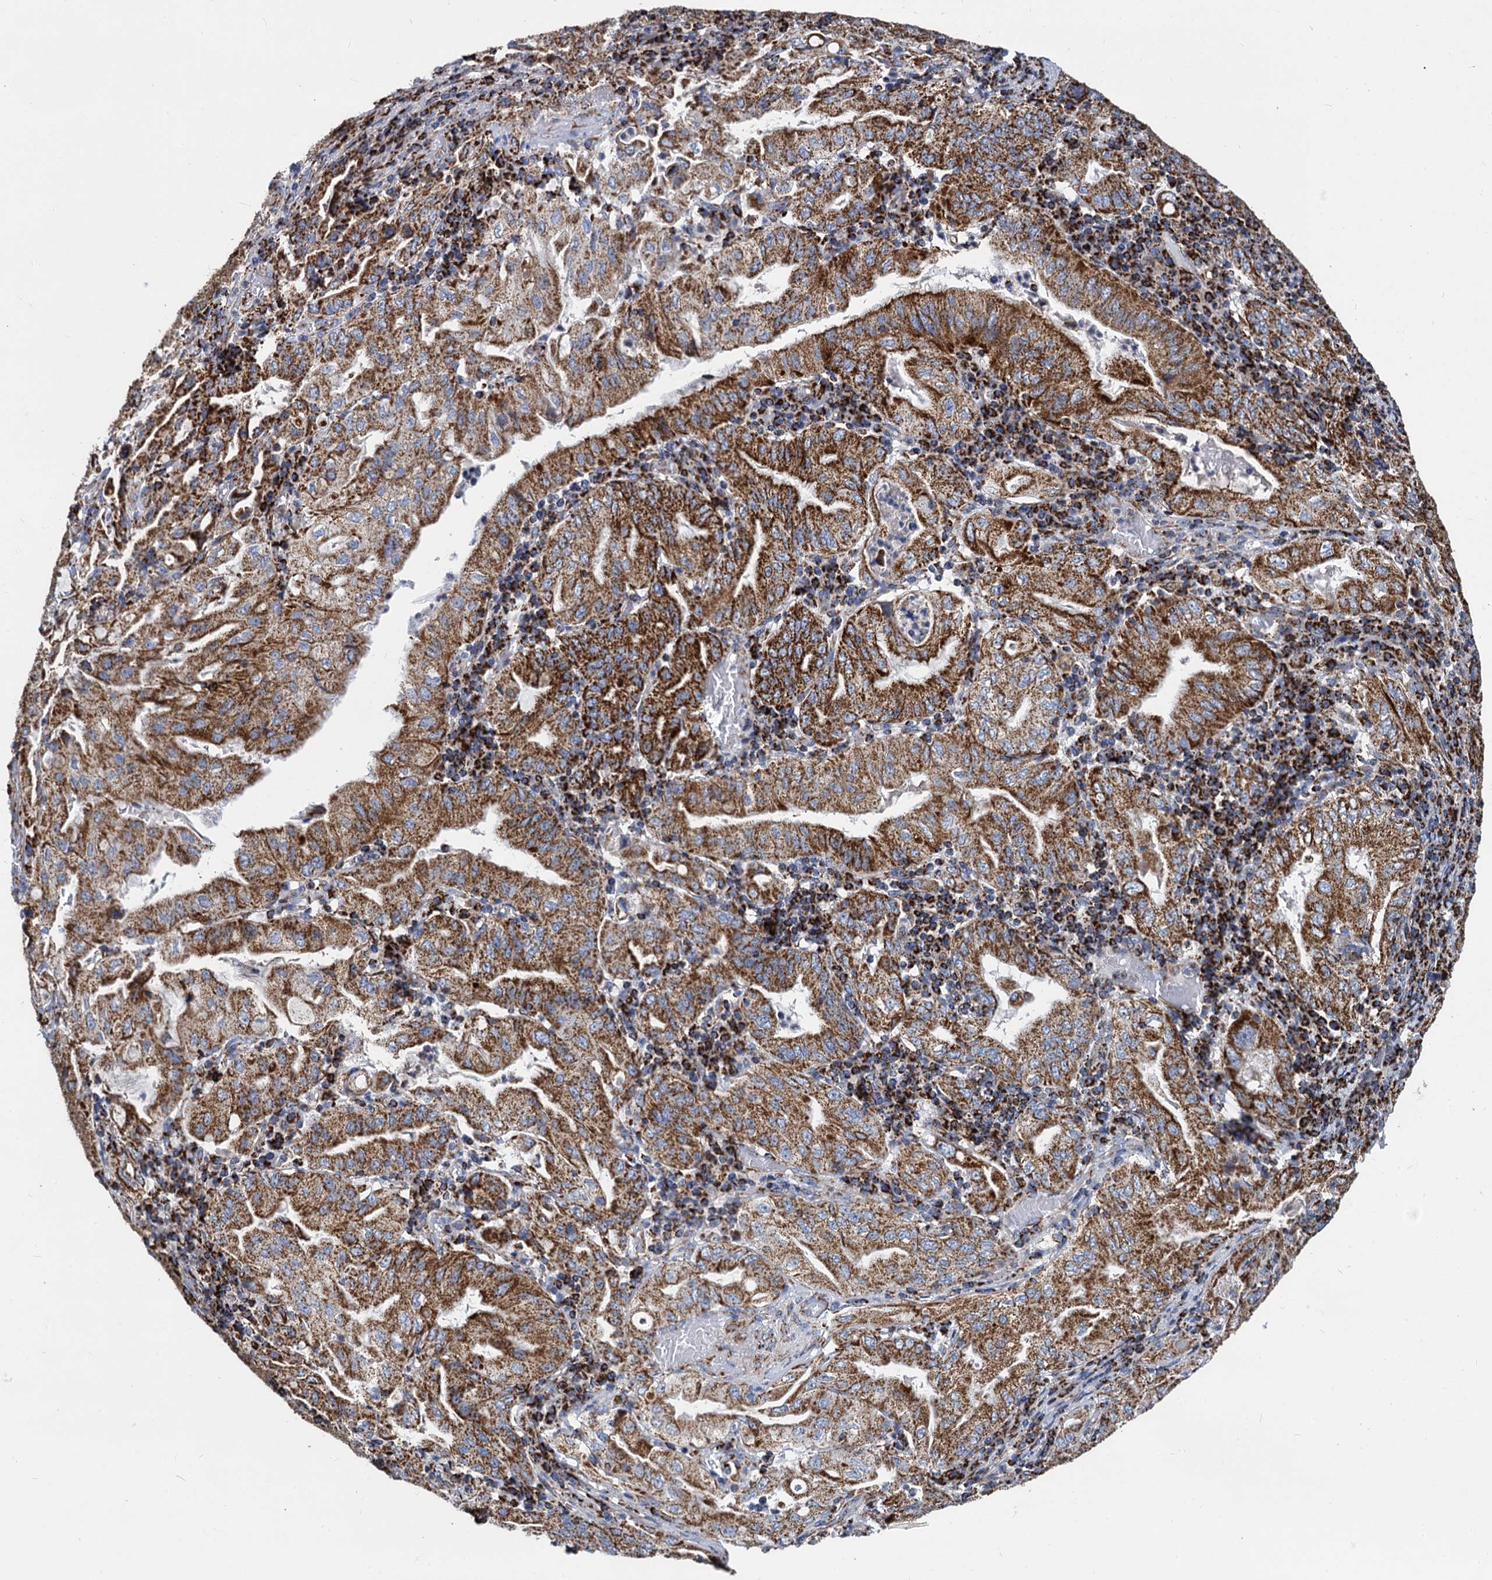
{"staining": {"intensity": "strong", "quantity": ">75%", "location": "cytoplasmic/membranous"}, "tissue": "stomach cancer", "cell_type": "Tumor cells", "image_type": "cancer", "snomed": [{"axis": "morphology", "description": "Normal tissue, NOS"}, {"axis": "morphology", "description": "Adenocarcinoma, NOS"}, {"axis": "topography", "description": "Esophagus"}, {"axis": "topography", "description": "Stomach, upper"}, {"axis": "topography", "description": "Peripheral nerve tissue"}], "caption": "Stomach cancer was stained to show a protein in brown. There is high levels of strong cytoplasmic/membranous expression in about >75% of tumor cells.", "gene": "TIMM10", "patient": {"sex": "male", "age": 62}}